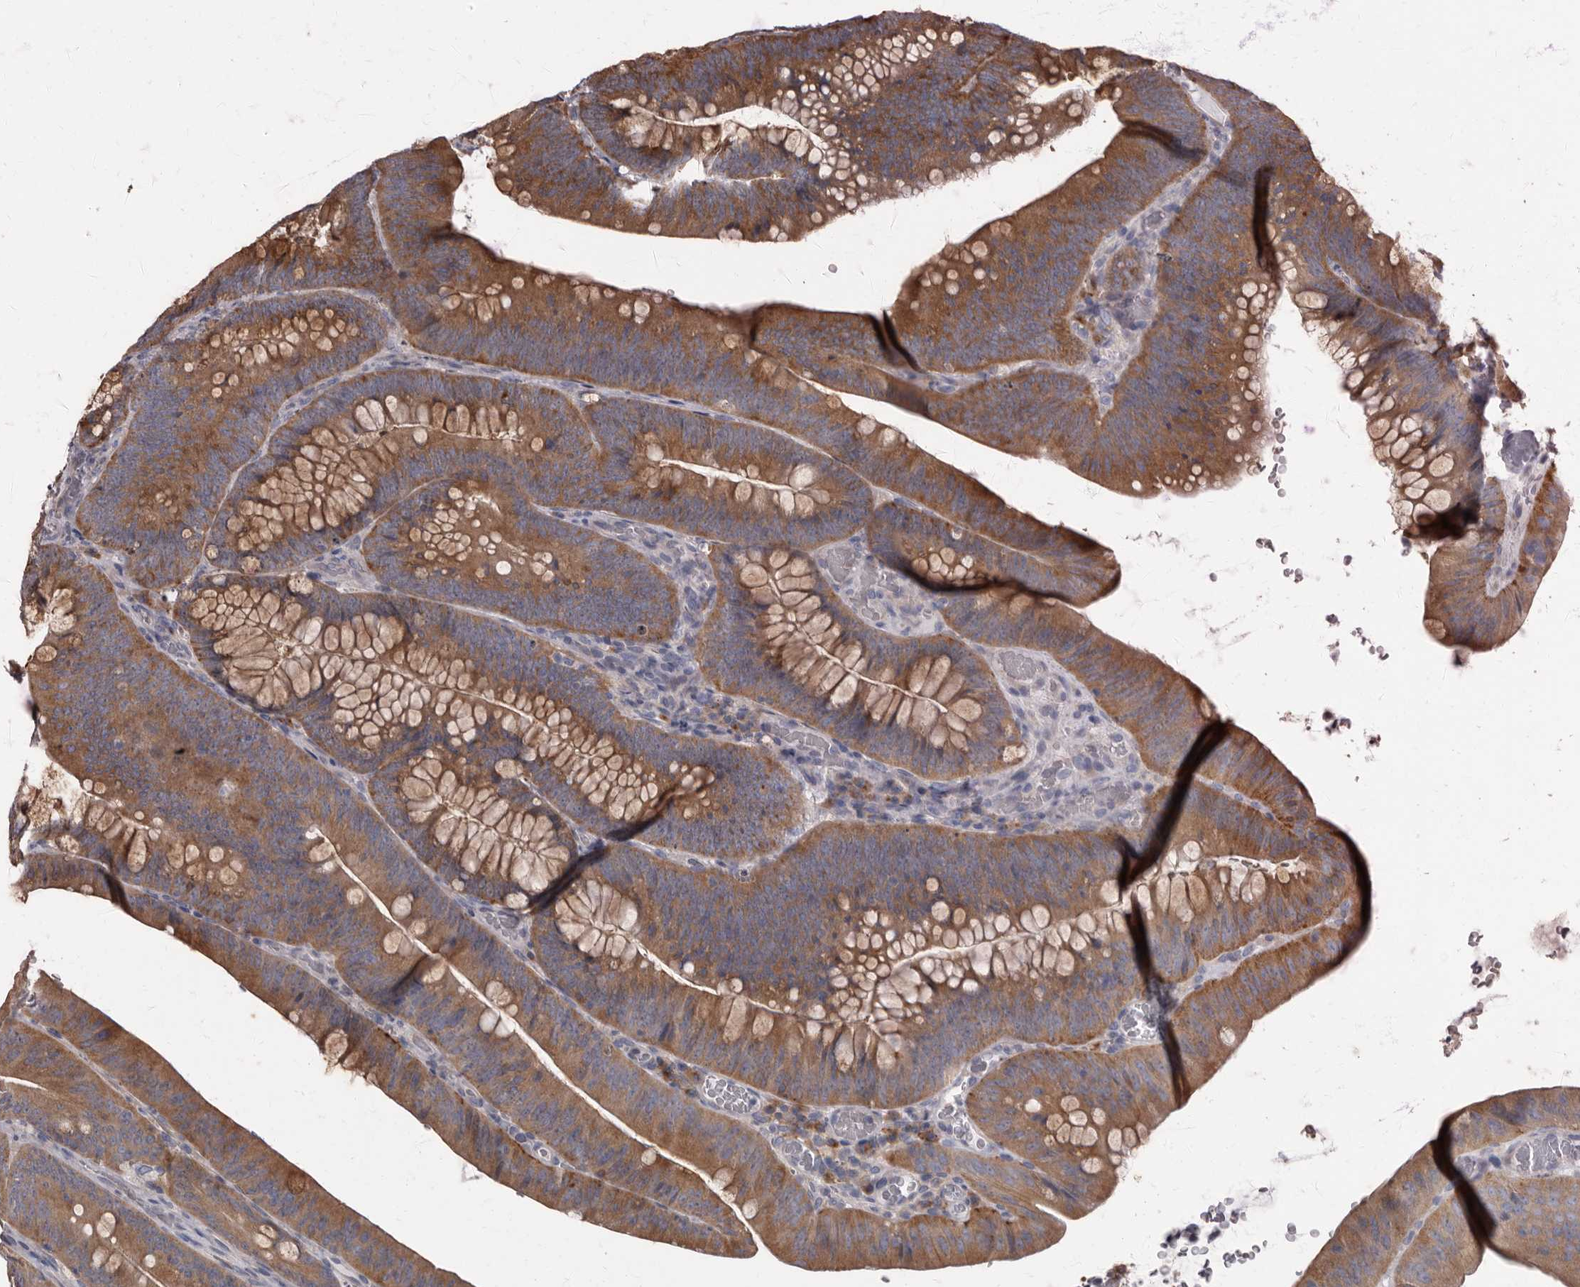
{"staining": {"intensity": "strong", "quantity": ">75%", "location": "cytoplasmic/membranous"}, "tissue": "colorectal cancer", "cell_type": "Tumor cells", "image_type": "cancer", "snomed": [{"axis": "morphology", "description": "Normal tissue, NOS"}, {"axis": "topography", "description": "Colon"}], "caption": "About >75% of tumor cells in human colorectal cancer display strong cytoplasmic/membranous protein expression as visualized by brown immunohistochemical staining.", "gene": "TPD52L1", "patient": {"sex": "female", "age": 82}}